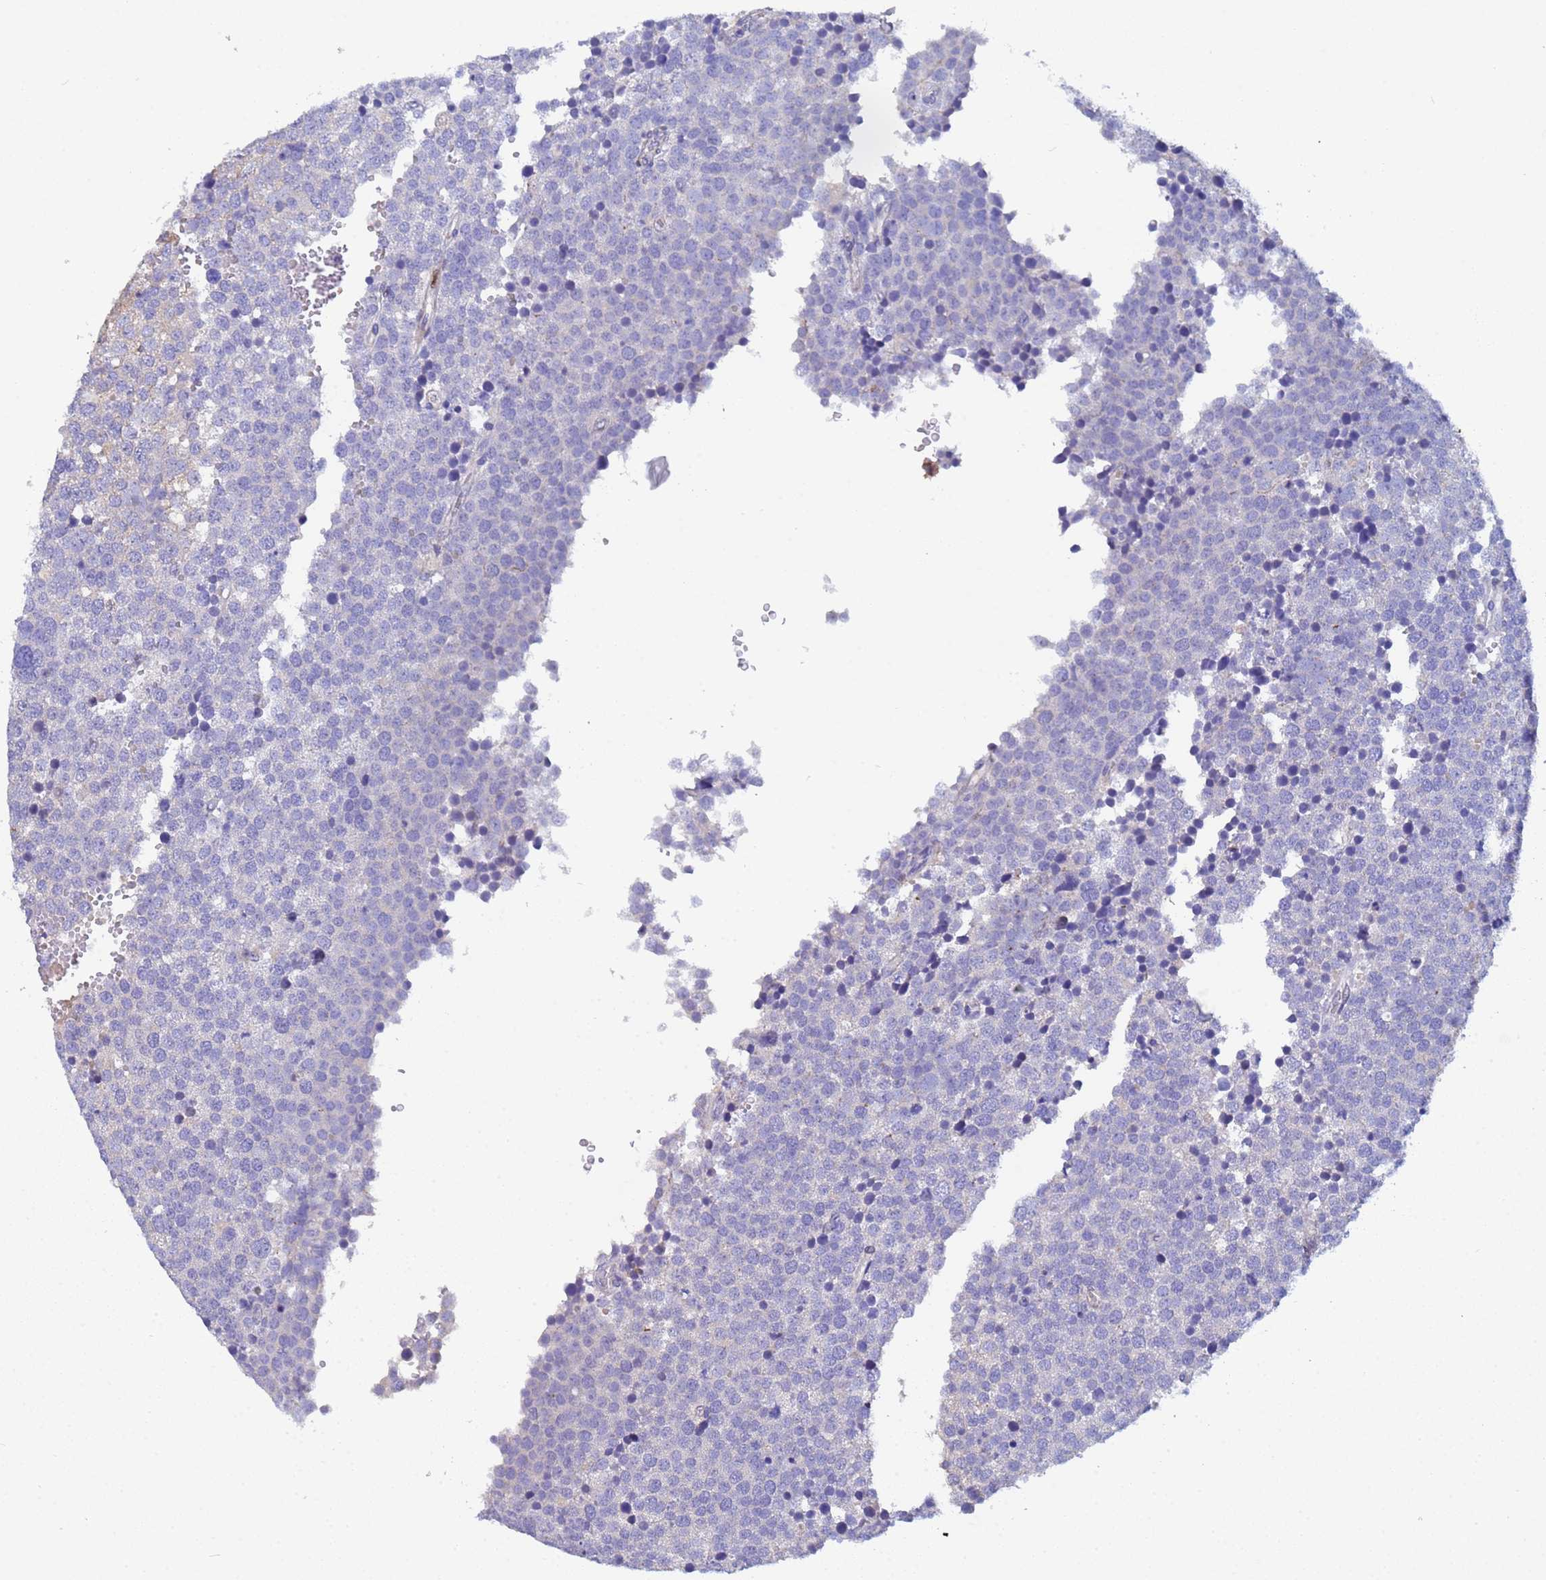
{"staining": {"intensity": "negative", "quantity": "none", "location": "none"}, "tissue": "testis cancer", "cell_type": "Tumor cells", "image_type": "cancer", "snomed": [{"axis": "morphology", "description": "Seminoma, NOS"}, {"axis": "topography", "description": "Testis"}], "caption": "Histopathology image shows no significant protein expression in tumor cells of testis cancer (seminoma).", "gene": "PPP6R1", "patient": {"sex": "male", "age": 71}}